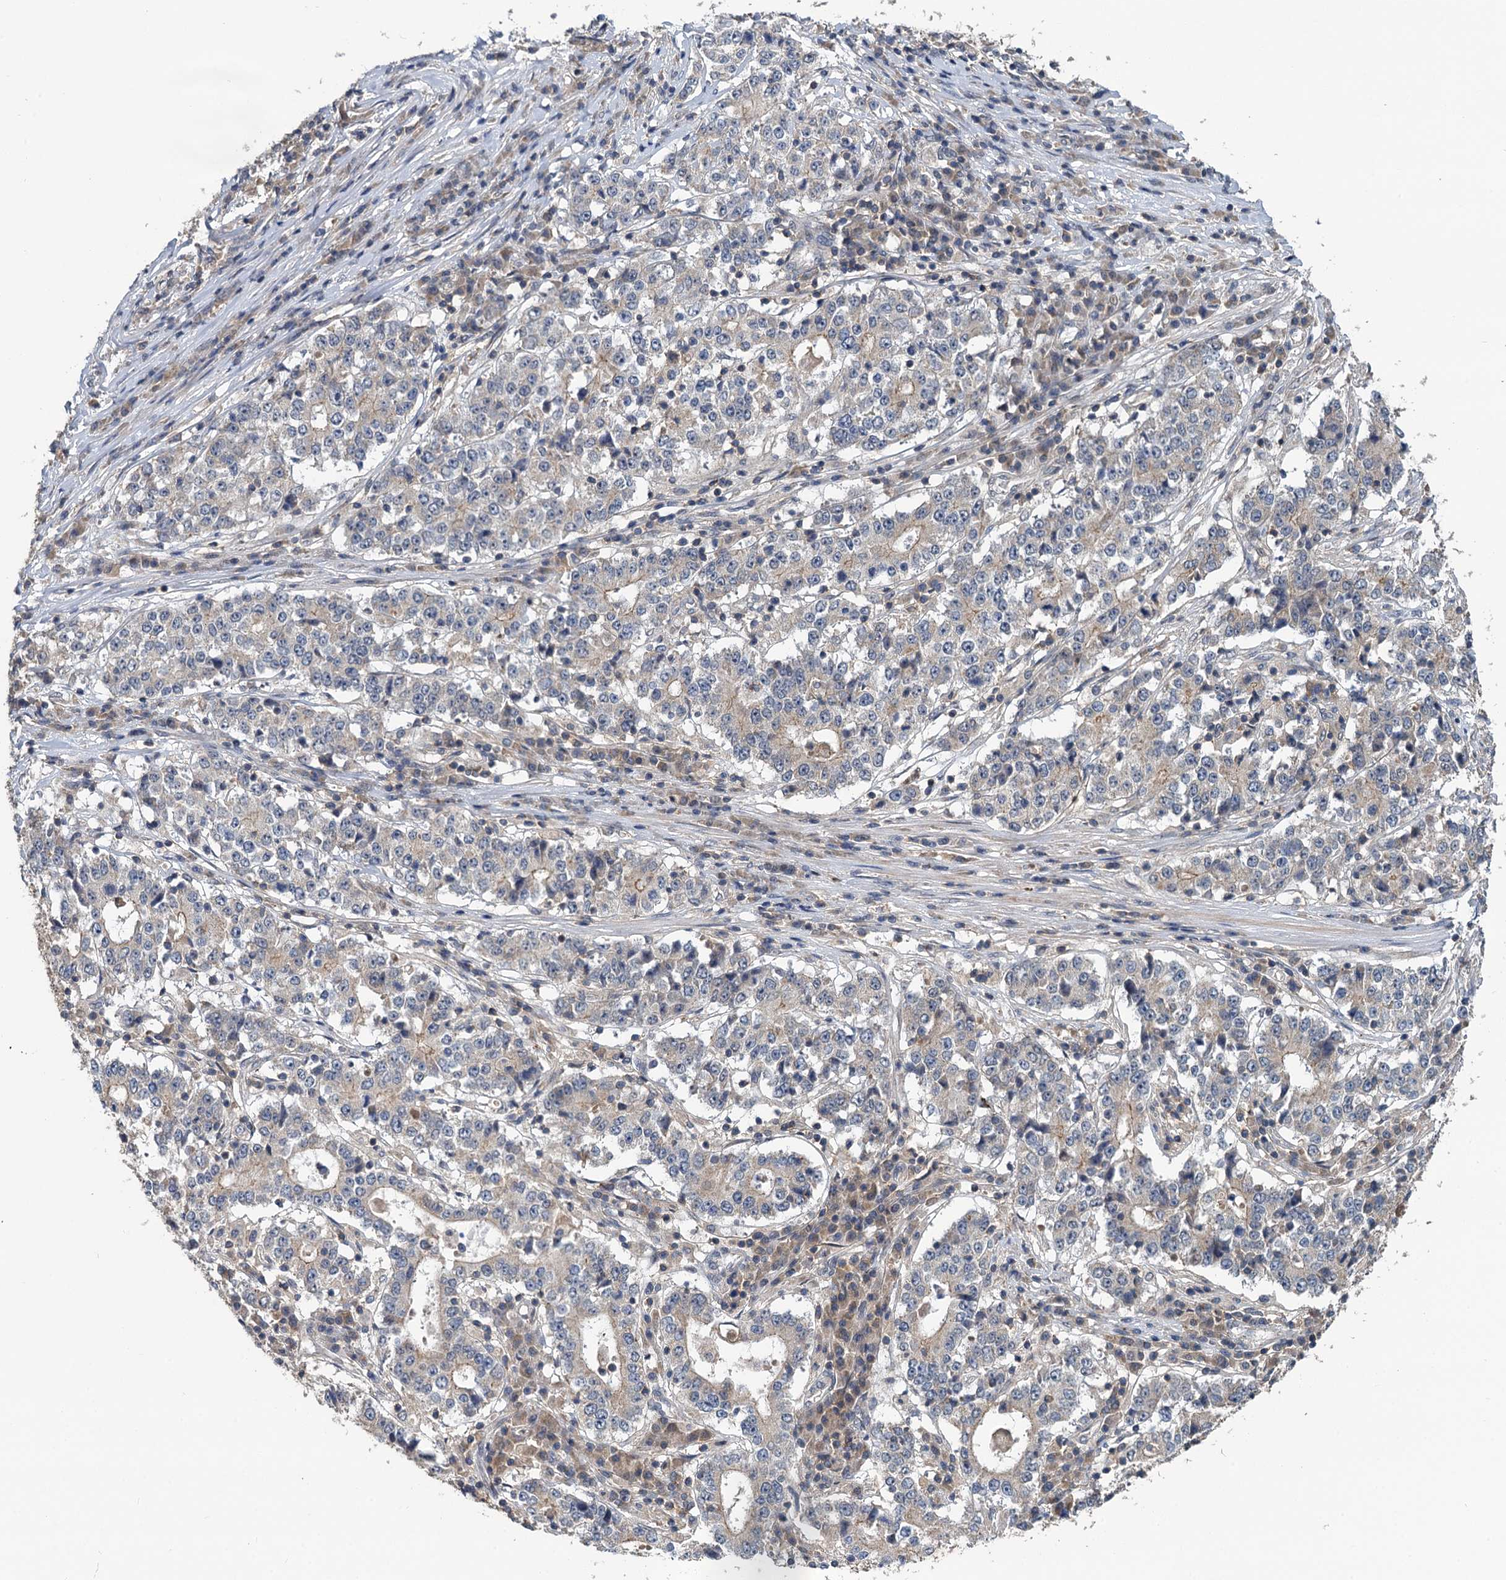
{"staining": {"intensity": "weak", "quantity": "<25%", "location": "cytoplasmic/membranous"}, "tissue": "stomach cancer", "cell_type": "Tumor cells", "image_type": "cancer", "snomed": [{"axis": "morphology", "description": "Adenocarcinoma, NOS"}, {"axis": "topography", "description": "Stomach"}], "caption": "IHC of human stomach adenocarcinoma shows no expression in tumor cells.", "gene": "TMEM39A", "patient": {"sex": "male", "age": 59}}